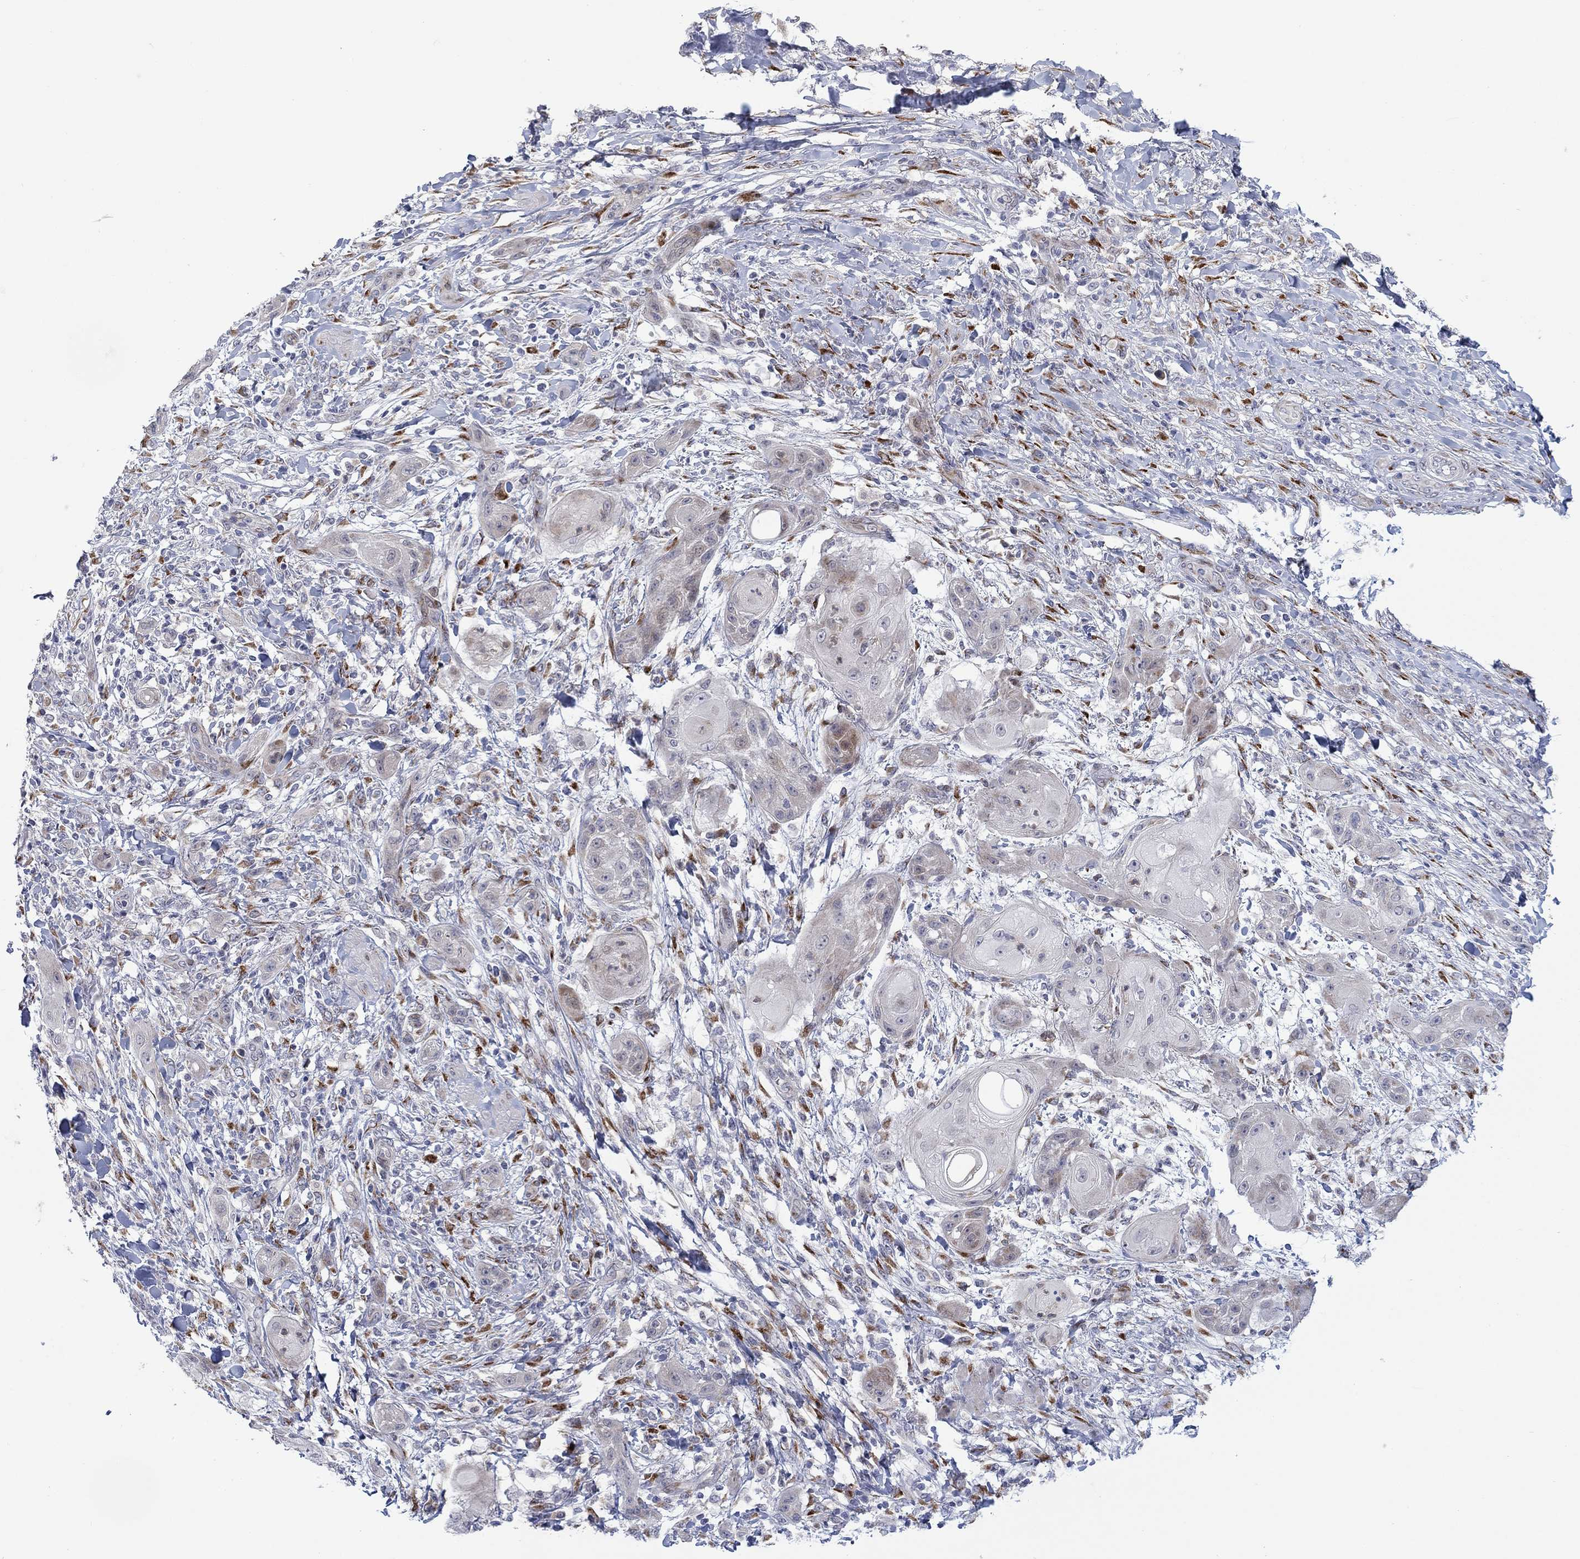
{"staining": {"intensity": "weak", "quantity": "25%-75%", "location": "cytoplasmic/membranous"}, "tissue": "skin cancer", "cell_type": "Tumor cells", "image_type": "cancer", "snomed": [{"axis": "morphology", "description": "Squamous cell carcinoma, NOS"}, {"axis": "topography", "description": "Skin"}], "caption": "The photomicrograph reveals a brown stain indicating the presence of a protein in the cytoplasmic/membranous of tumor cells in squamous cell carcinoma (skin).", "gene": "TTC21B", "patient": {"sex": "male", "age": 62}}